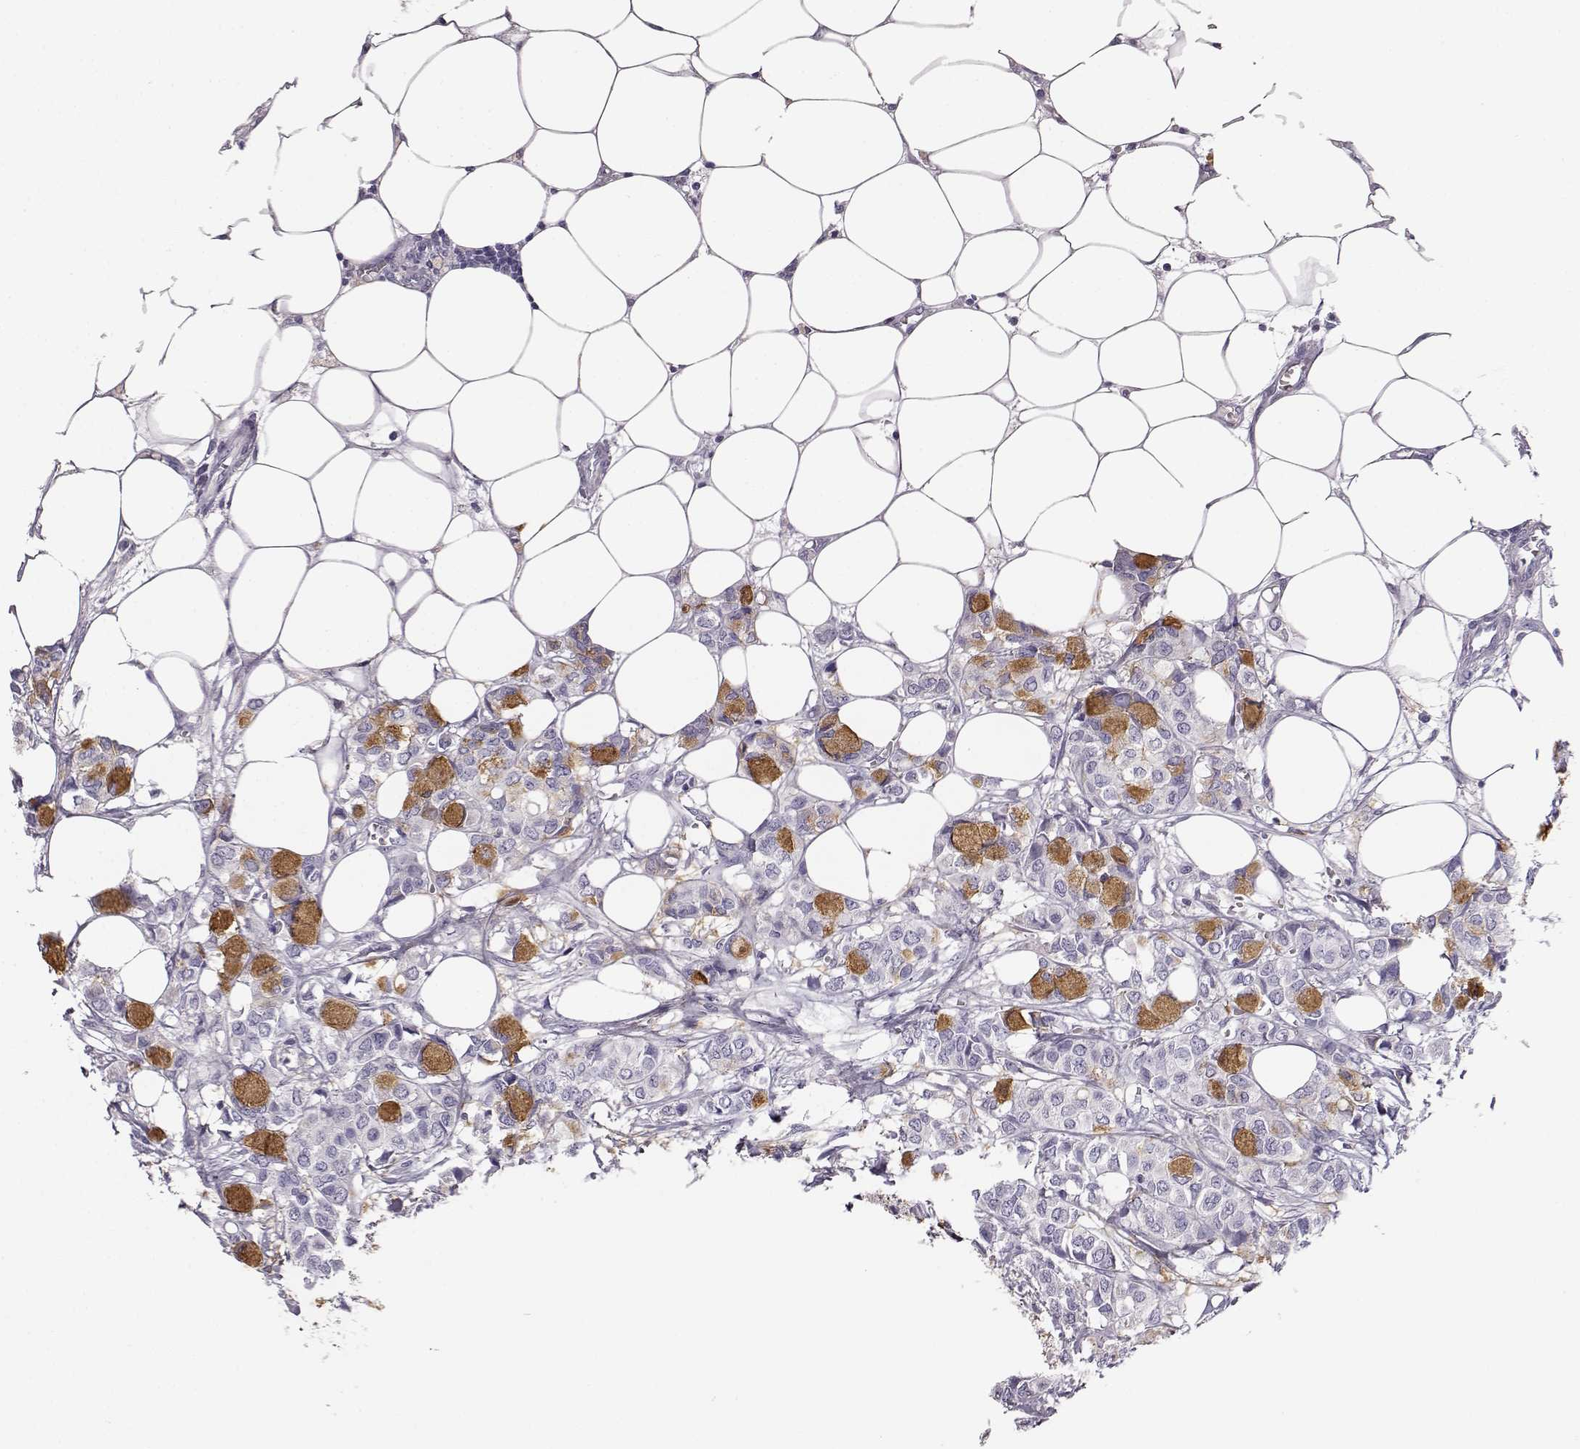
{"staining": {"intensity": "weak", "quantity": "<25%", "location": "cytoplasmic/membranous"}, "tissue": "breast cancer", "cell_type": "Tumor cells", "image_type": "cancer", "snomed": [{"axis": "morphology", "description": "Duct carcinoma"}, {"axis": "topography", "description": "Breast"}], "caption": "The immunohistochemistry (IHC) histopathology image has no significant staining in tumor cells of invasive ductal carcinoma (breast) tissue.", "gene": "NPTXR", "patient": {"sex": "female", "age": 85}}